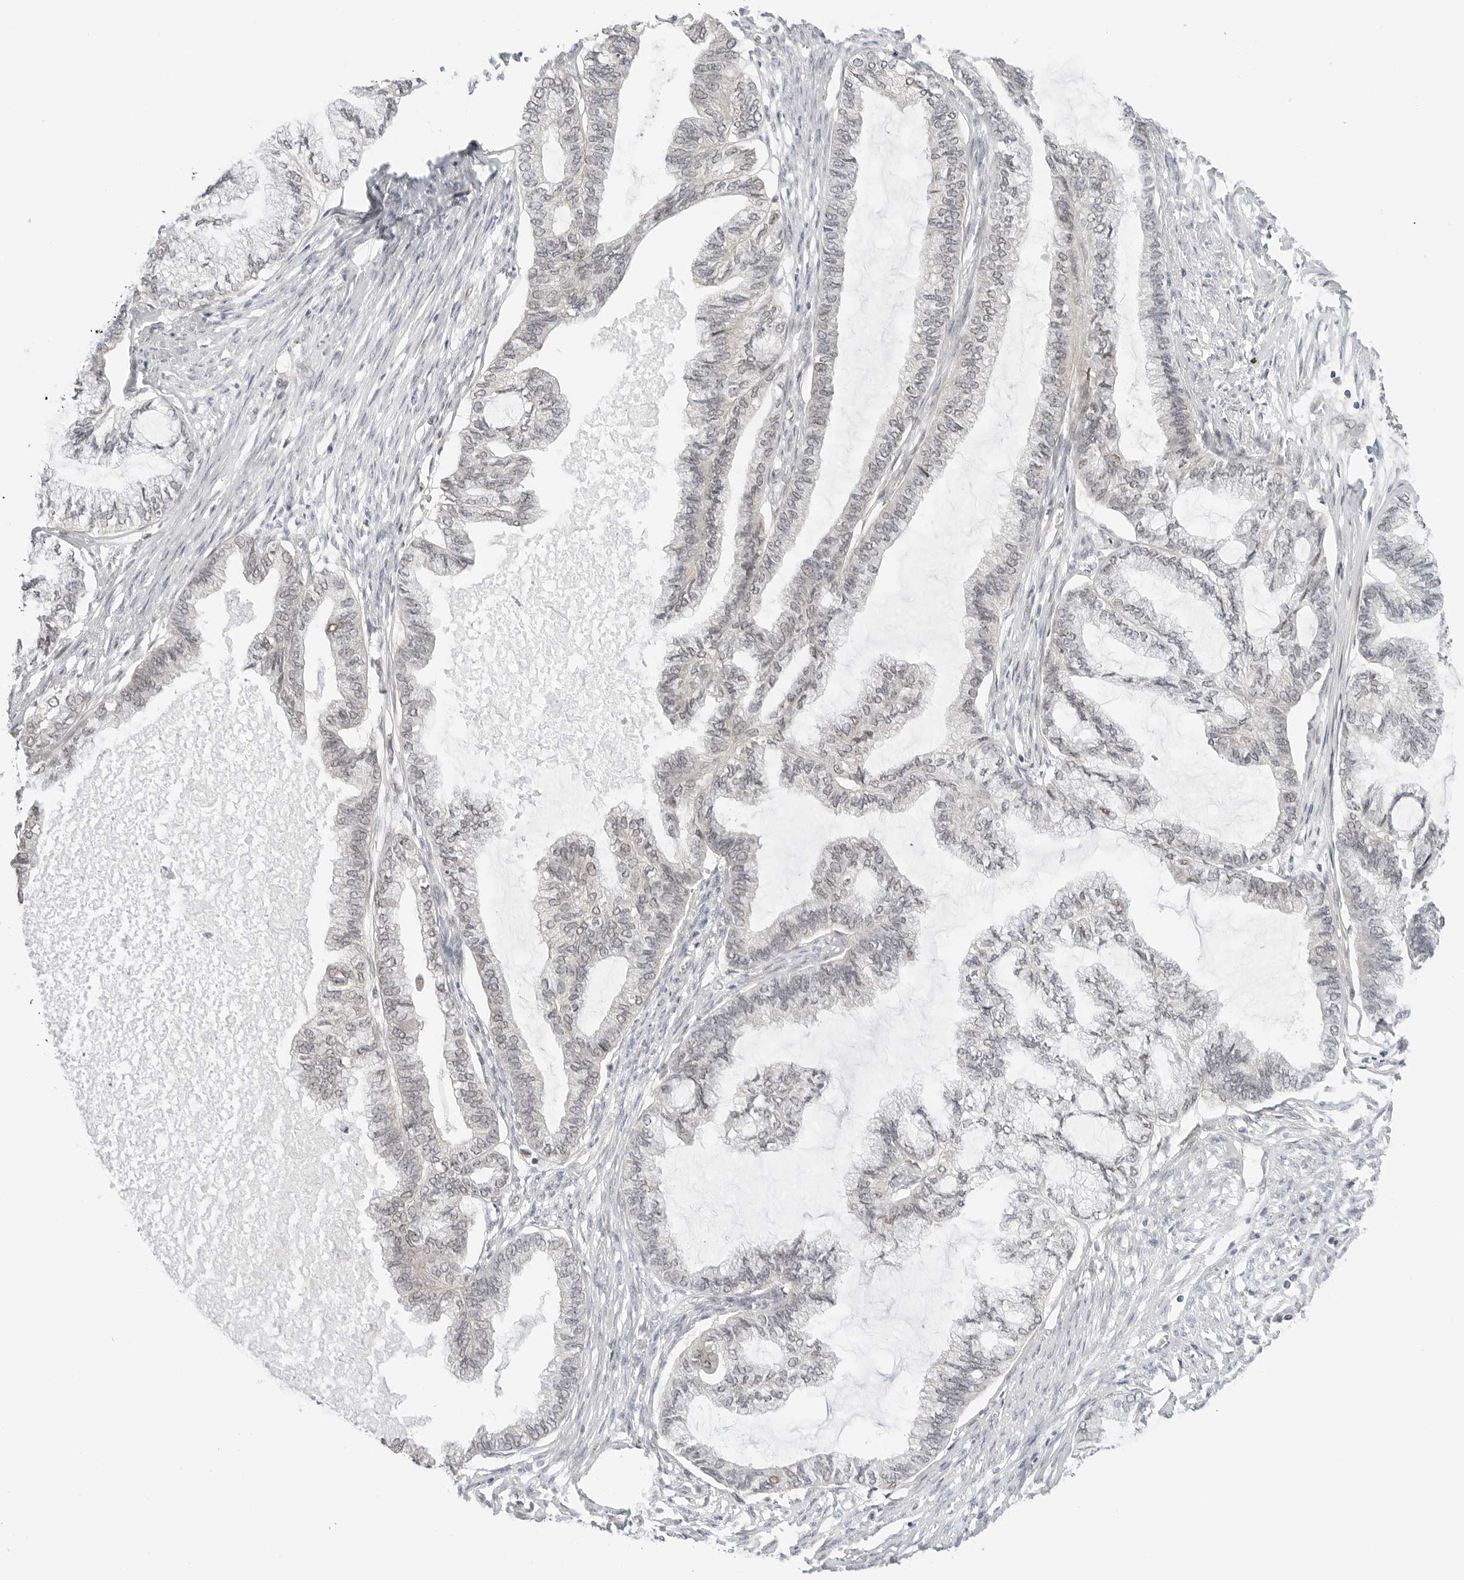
{"staining": {"intensity": "negative", "quantity": "none", "location": "none"}, "tissue": "endometrial cancer", "cell_type": "Tumor cells", "image_type": "cancer", "snomed": [{"axis": "morphology", "description": "Adenocarcinoma, NOS"}, {"axis": "topography", "description": "Endometrium"}], "caption": "Immunohistochemistry image of neoplastic tissue: endometrial adenocarcinoma stained with DAB (3,3'-diaminobenzidine) demonstrates no significant protein staining in tumor cells. (Stains: DAB (3,3'-diaminobenzidine) immunohistochemistry with hematoxylin counter stain, Microscopy: brightfield microscopy at high magnification).", "gene": "TSEN2", "patient": {"sex": "female", "age": 86}}